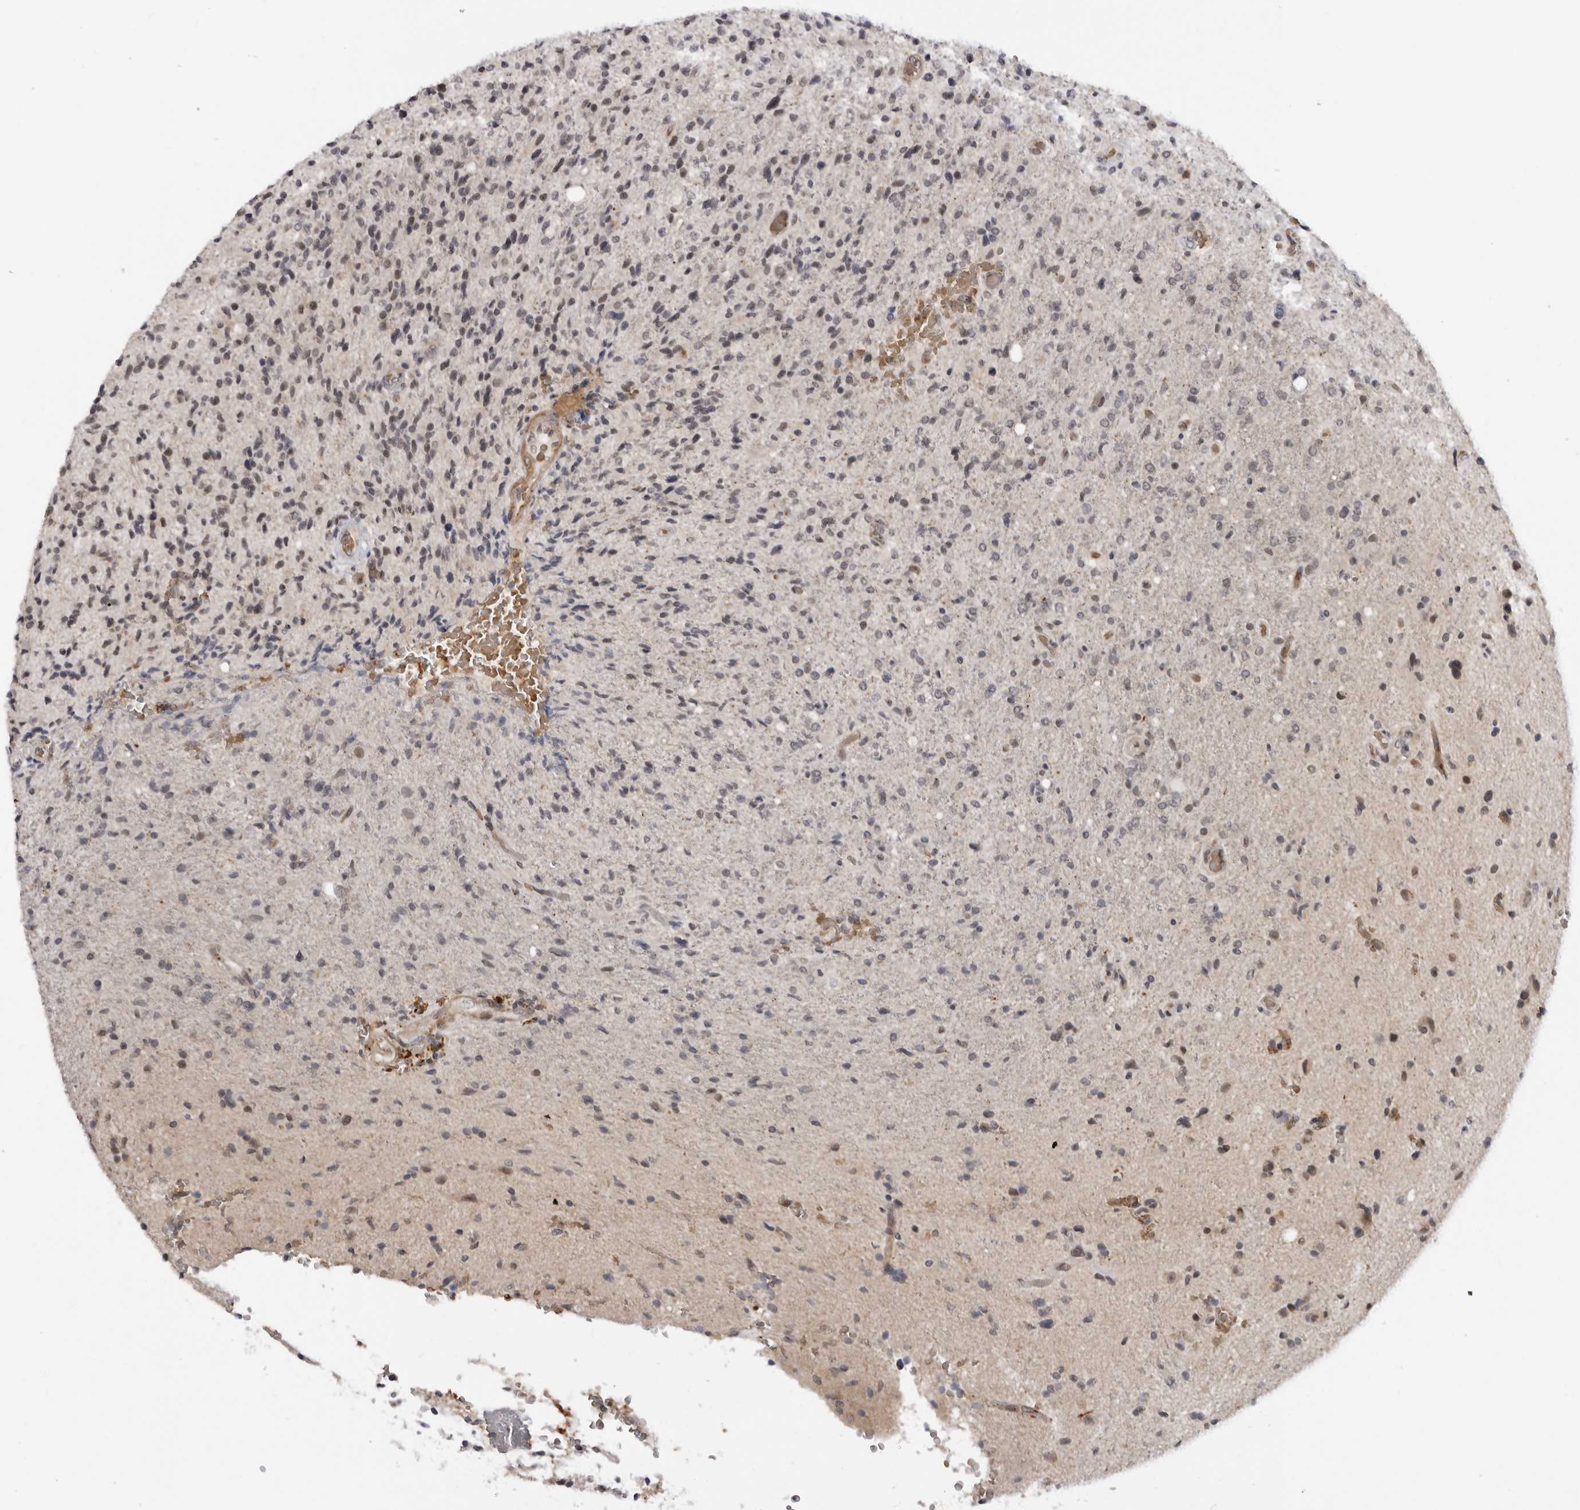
{"staining": {"intensity": "weak", "quantity": "25%-75%", "location": "nuclear"}, "tissue": "glioma", "cell_type": "Tumor cells", "image_type": "cancer", "snomed": [{"axis": "morphology", "description": "Glioma, malignant, High grade"}, {"axis": "topography", "description": "Brain"}], "caption": "High-grade glioma (malignant) tissue shows weak nuclear positivity in approximately 25%-75% of tumor cells, visualized by immunohistochemistry.", "gene": "ALPK2", "patient": {"sex": "male", "age": 72}}